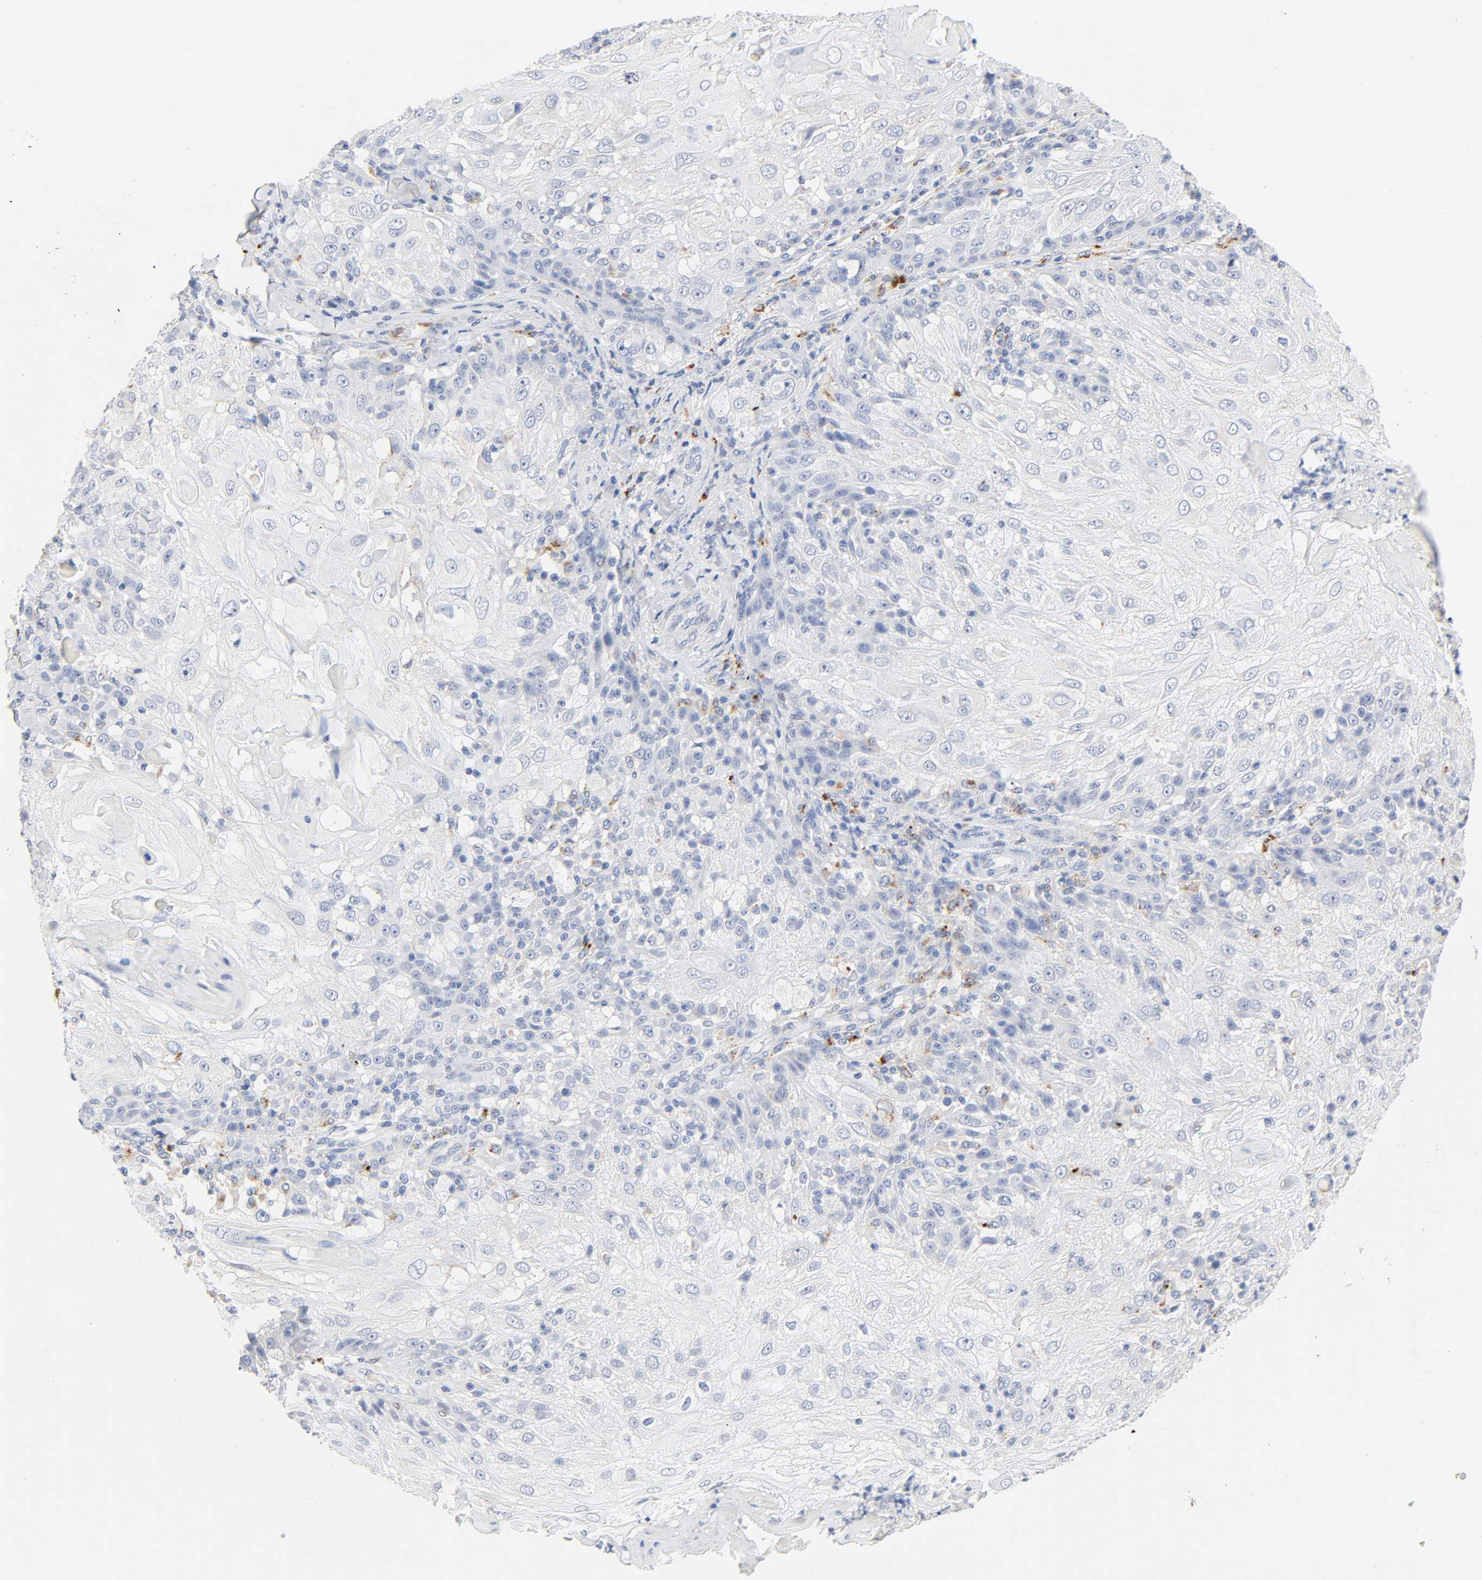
{"staining": {"intensity": "negative", "quantity": "none", "location": "none"}, "tissue": "skin cancer", "cell_type": "Tumor cells", "image_type": "cancer", "snomed": [{"axis": "morphology", "description": "Normal tissue, NOS"}, {"axis": "morphology", "description": "Squamous cell carcinoma, NOS"}, {"axis": "topography", "description": "Skin"}], "caption": "Immunohistochemistry micrograph of neoplastic tissue: human skin squamous cell carcinoma stained with DAB demonstrates no significant protein expression in tumor cells.", "gene": "PLP1", "patient": {"sex": "female", "age": 83}}